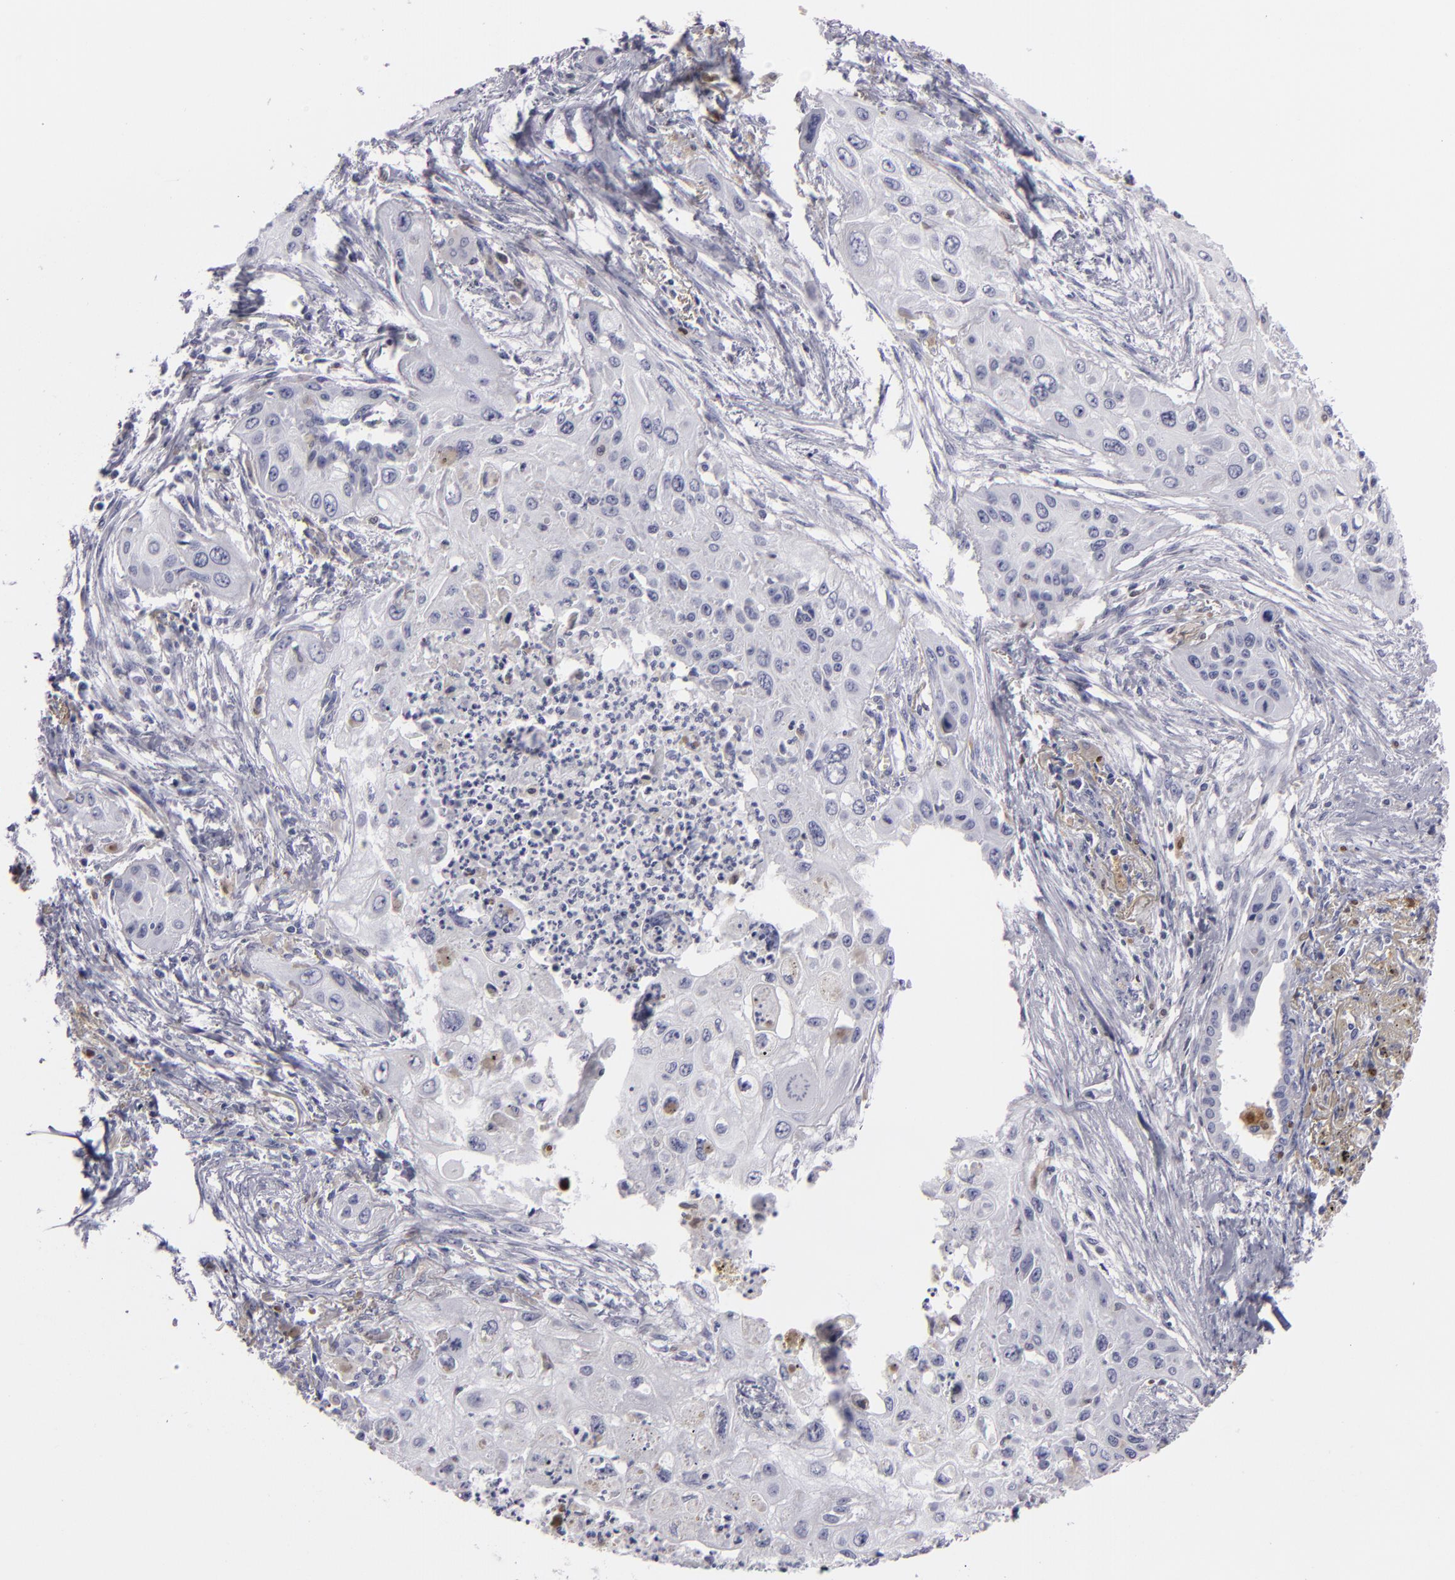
{"staining": {"intensity": "negative", "quantity": "none", "location": "none"}, "tissue": "lung cancer", "cell_type": "Tumor cells", "image_type": "cancer", "snomed": [{"axis": "morphology", "description": "Squamous cell carcinoma, NOS"}, {"axis": "topography", "description": "Lung"}], "caption": "An immunohistochemistry image of squamous cell carcinoma (lung) is shown. There is no staining in tumor cells of squamous cell carcinoma (lung).", "gene": "F13A1", "patient": {"sex": "male", "age": 71}}